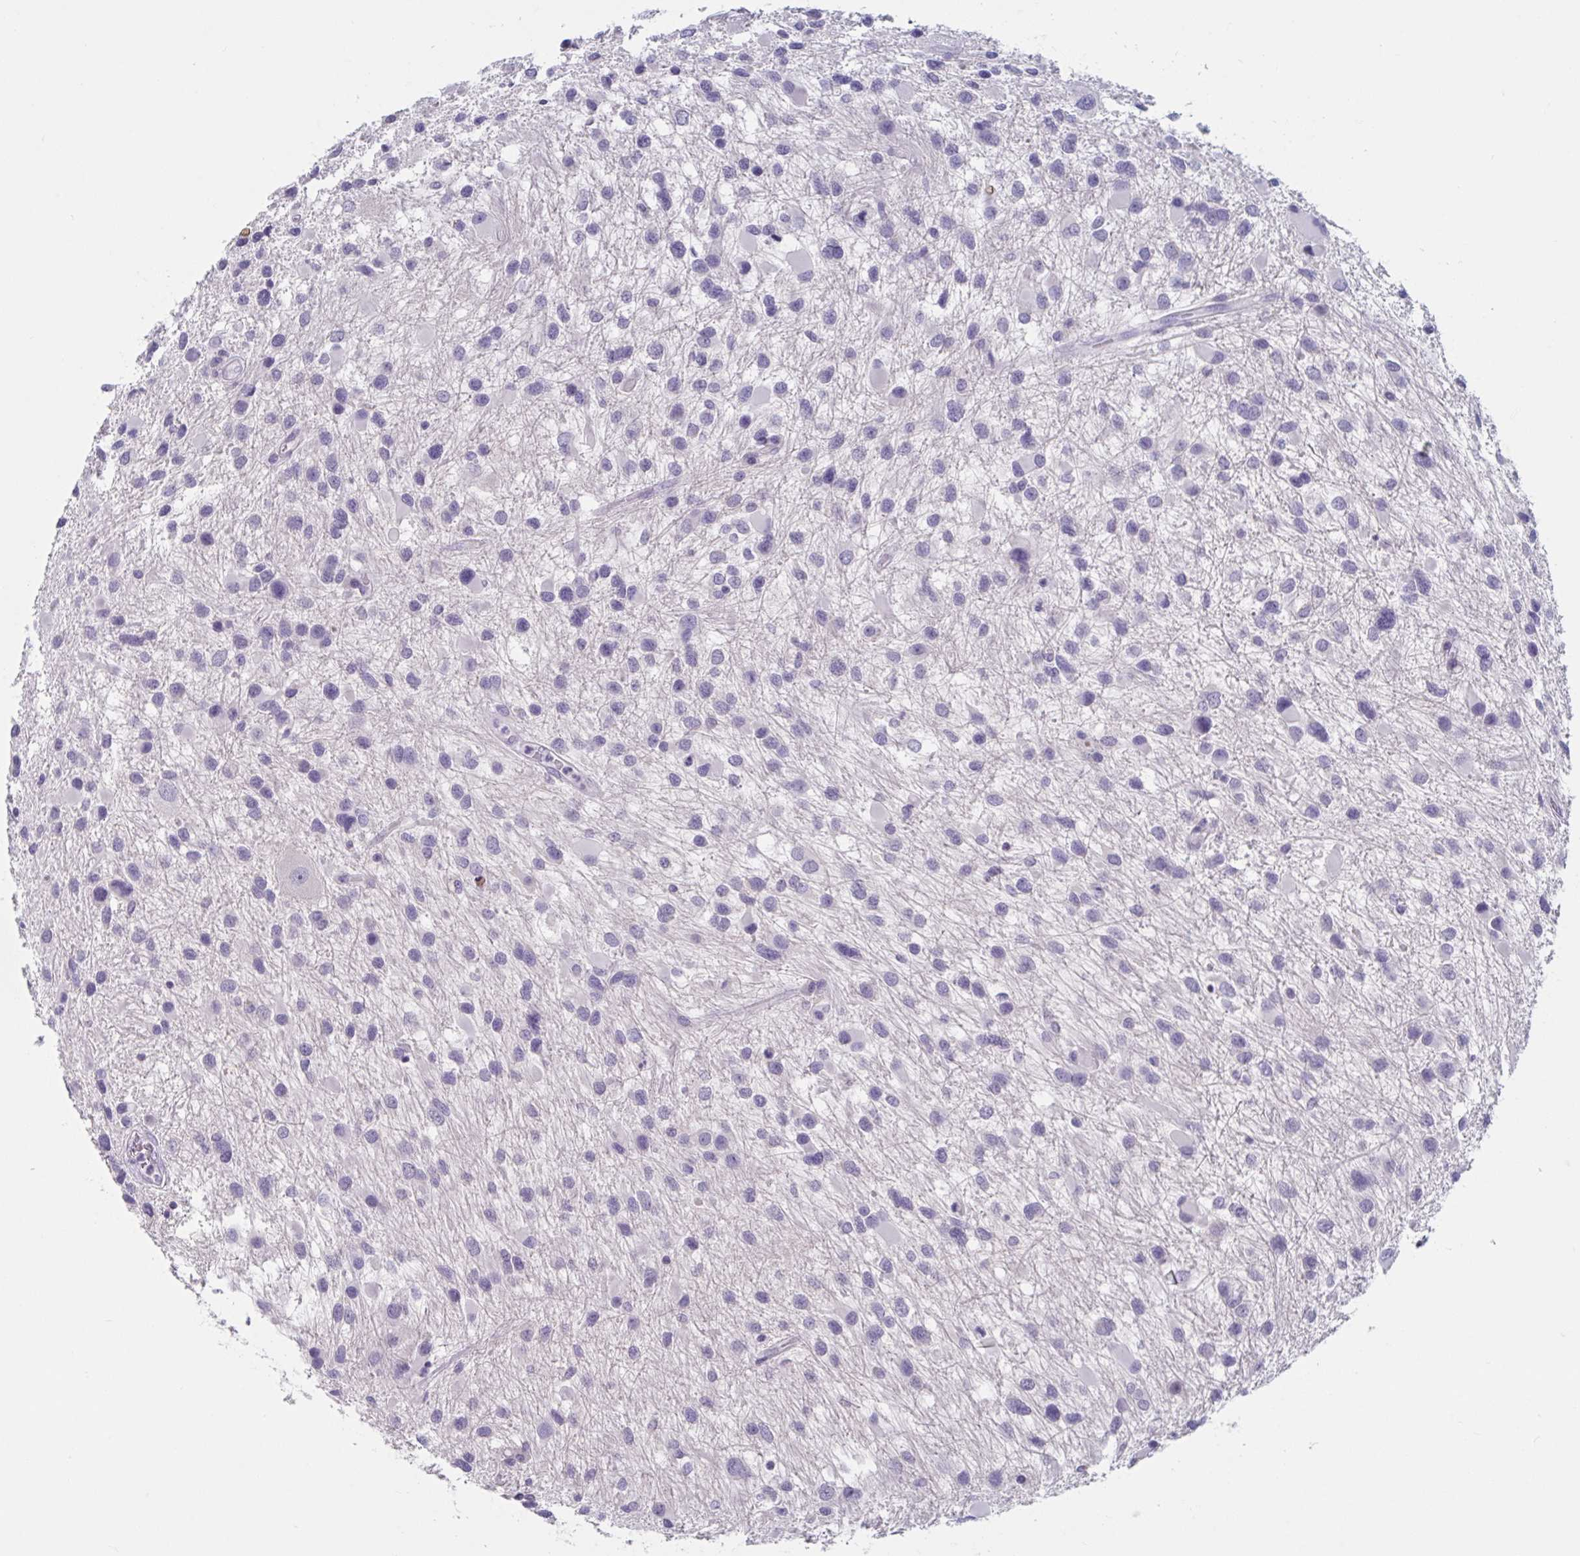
{"staining": {"intensity": "negative", "quantity": "none", "location": "none"}, "tissue": "glioma", "cell_type": "Tumor cells", "image_type": "cancer", "snomed": [{"axis": "morphology", "description": "Glioma, malignant, Low grade"}, {"axis": "topography", "description": "Brain"}], "caption": "Tumor cells show no significant protein positivity in glioma.", "gene": "NDUFC2", "patient": {"sex": "female", "age": 32}}